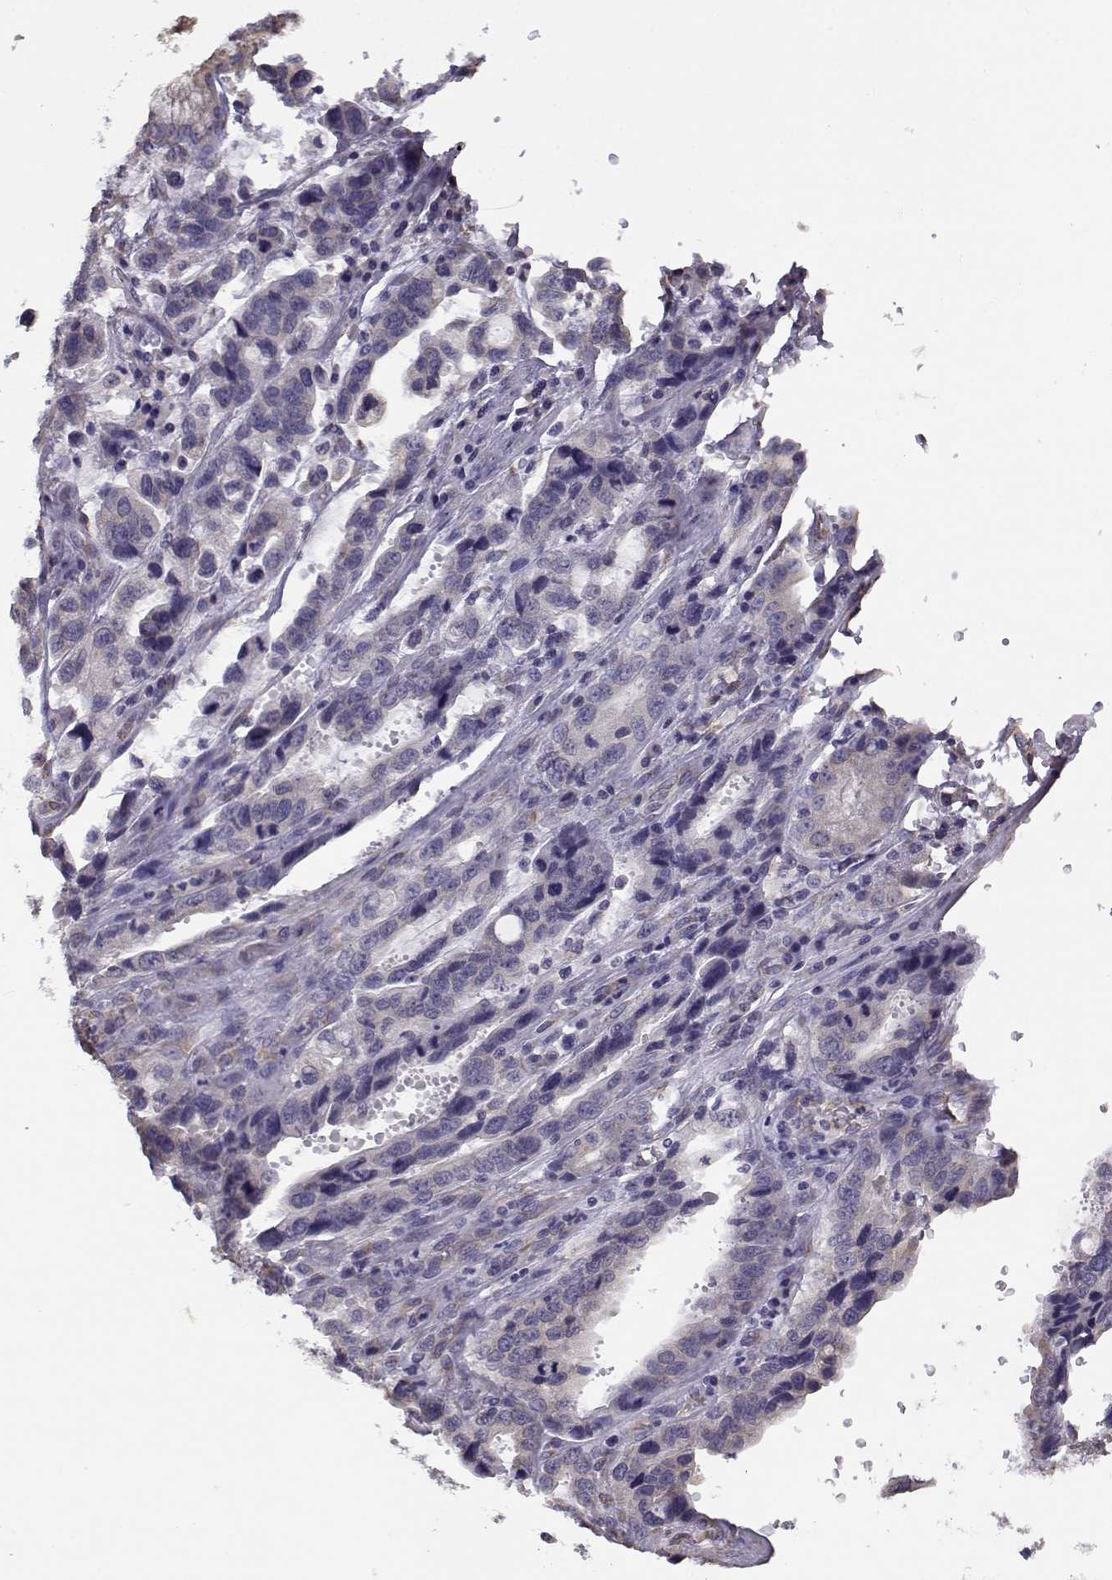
{"staining": {"intensity": "weak", "quantity": "<25%", "location": "cytoplasmic/membranous"}, "tissue": "stomach cancer", "cell_type": "Tumor cells", "image_type": "cancer", "snomed": [{"axis": "morphology", "description": "Adenocarcinoma, NOS"}, {"axis": "topography", "description": "Stomach, lower"}], "caption": "Tumor cells show no significant protein expression in stomach adenocarcinoma.", "gene": "BEND6", "patient": {"sex": "female", "age": 76}}